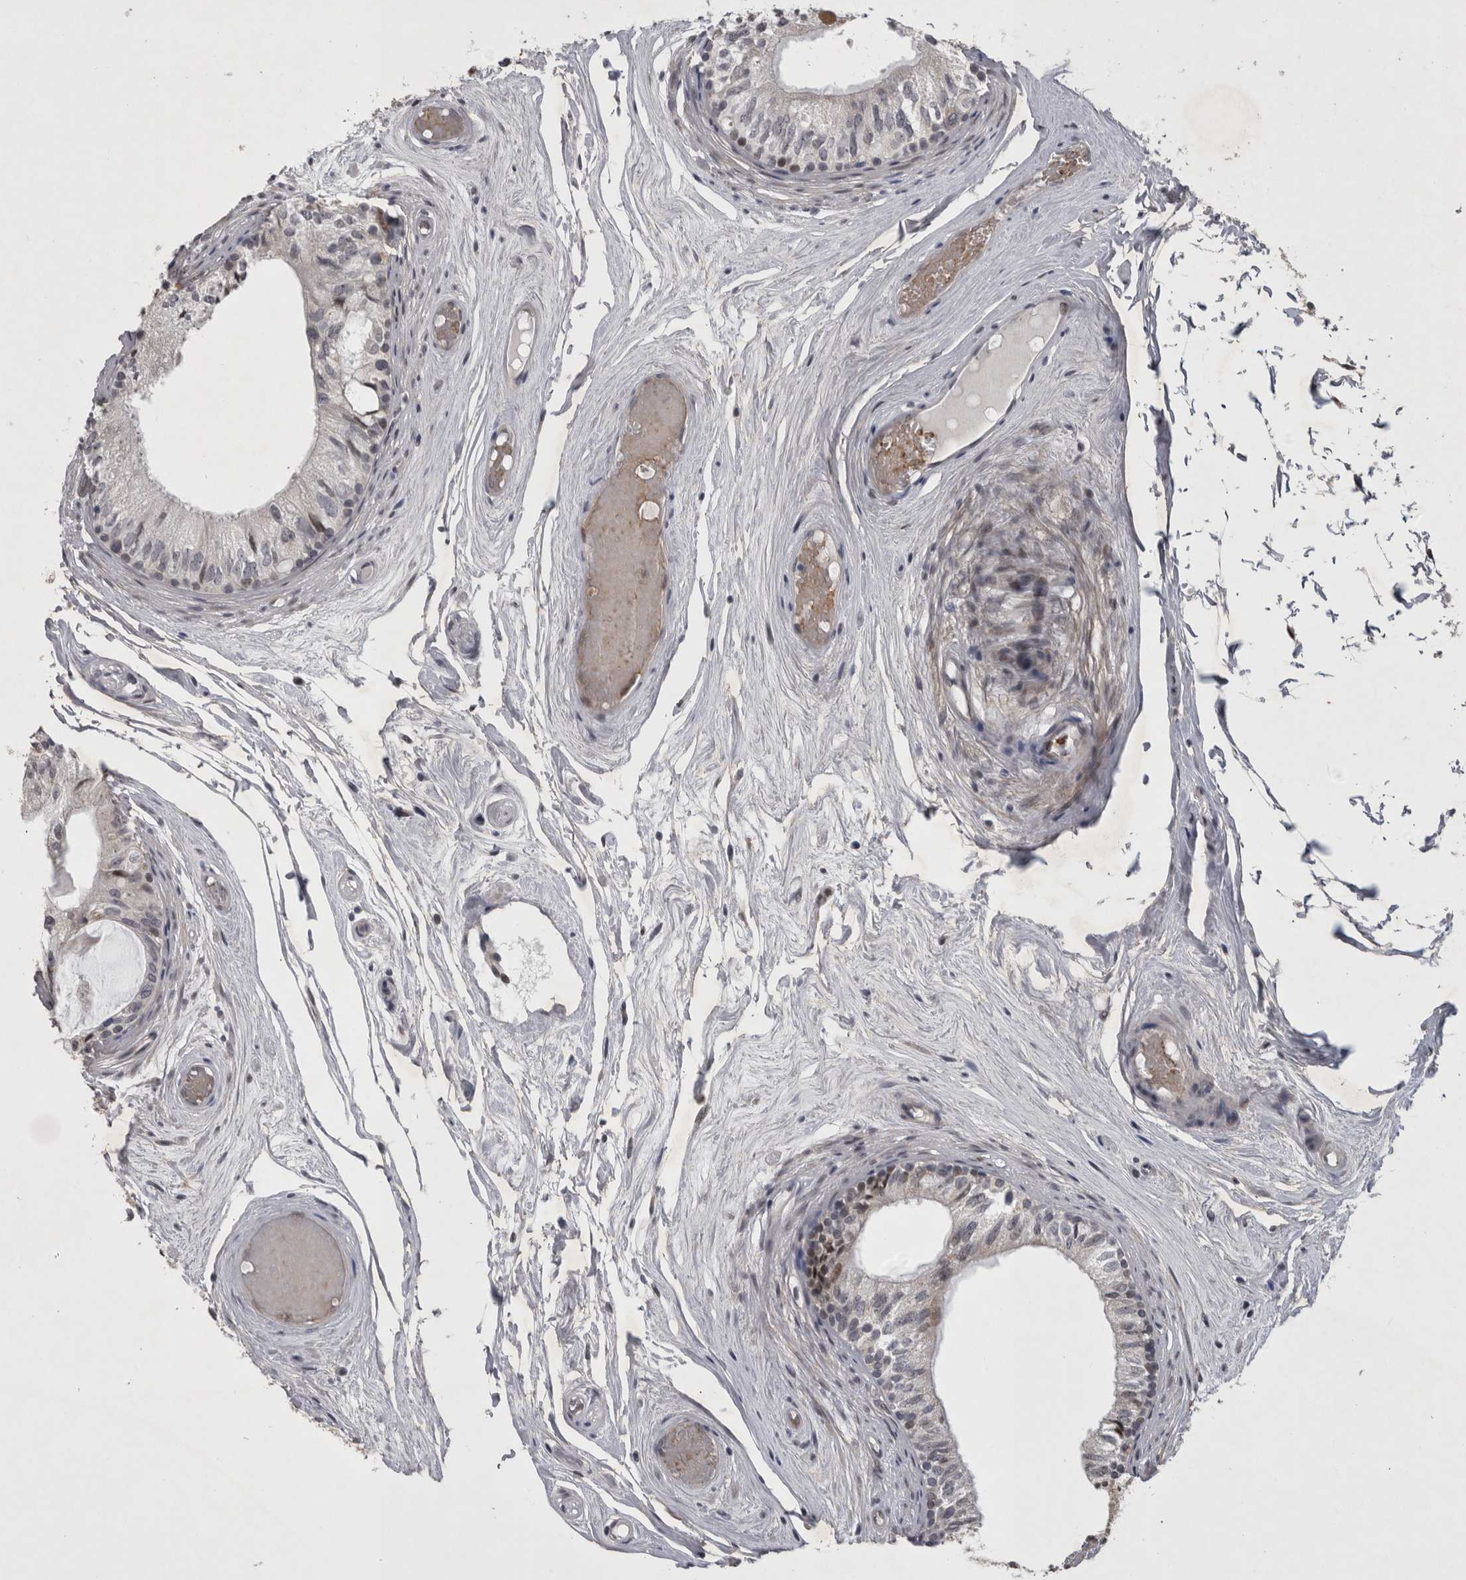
{"staining": {"intensity": "negative", "quantity": "none", "location": "none"}, "tissue": "epididymis", "cell_type": "Glandular cells", "image_type": "normal", "snomed": [{"axis": "morphology", "description": "Normal tissue, NOS"}, {"axis": "topography", "description": "Epididymis"}], "caption": "IHC of unremarkable human epididymis reveals no staining in glandular cells.", "gene": "IFI44", "patient": {"sex": "male", "age": 79}}